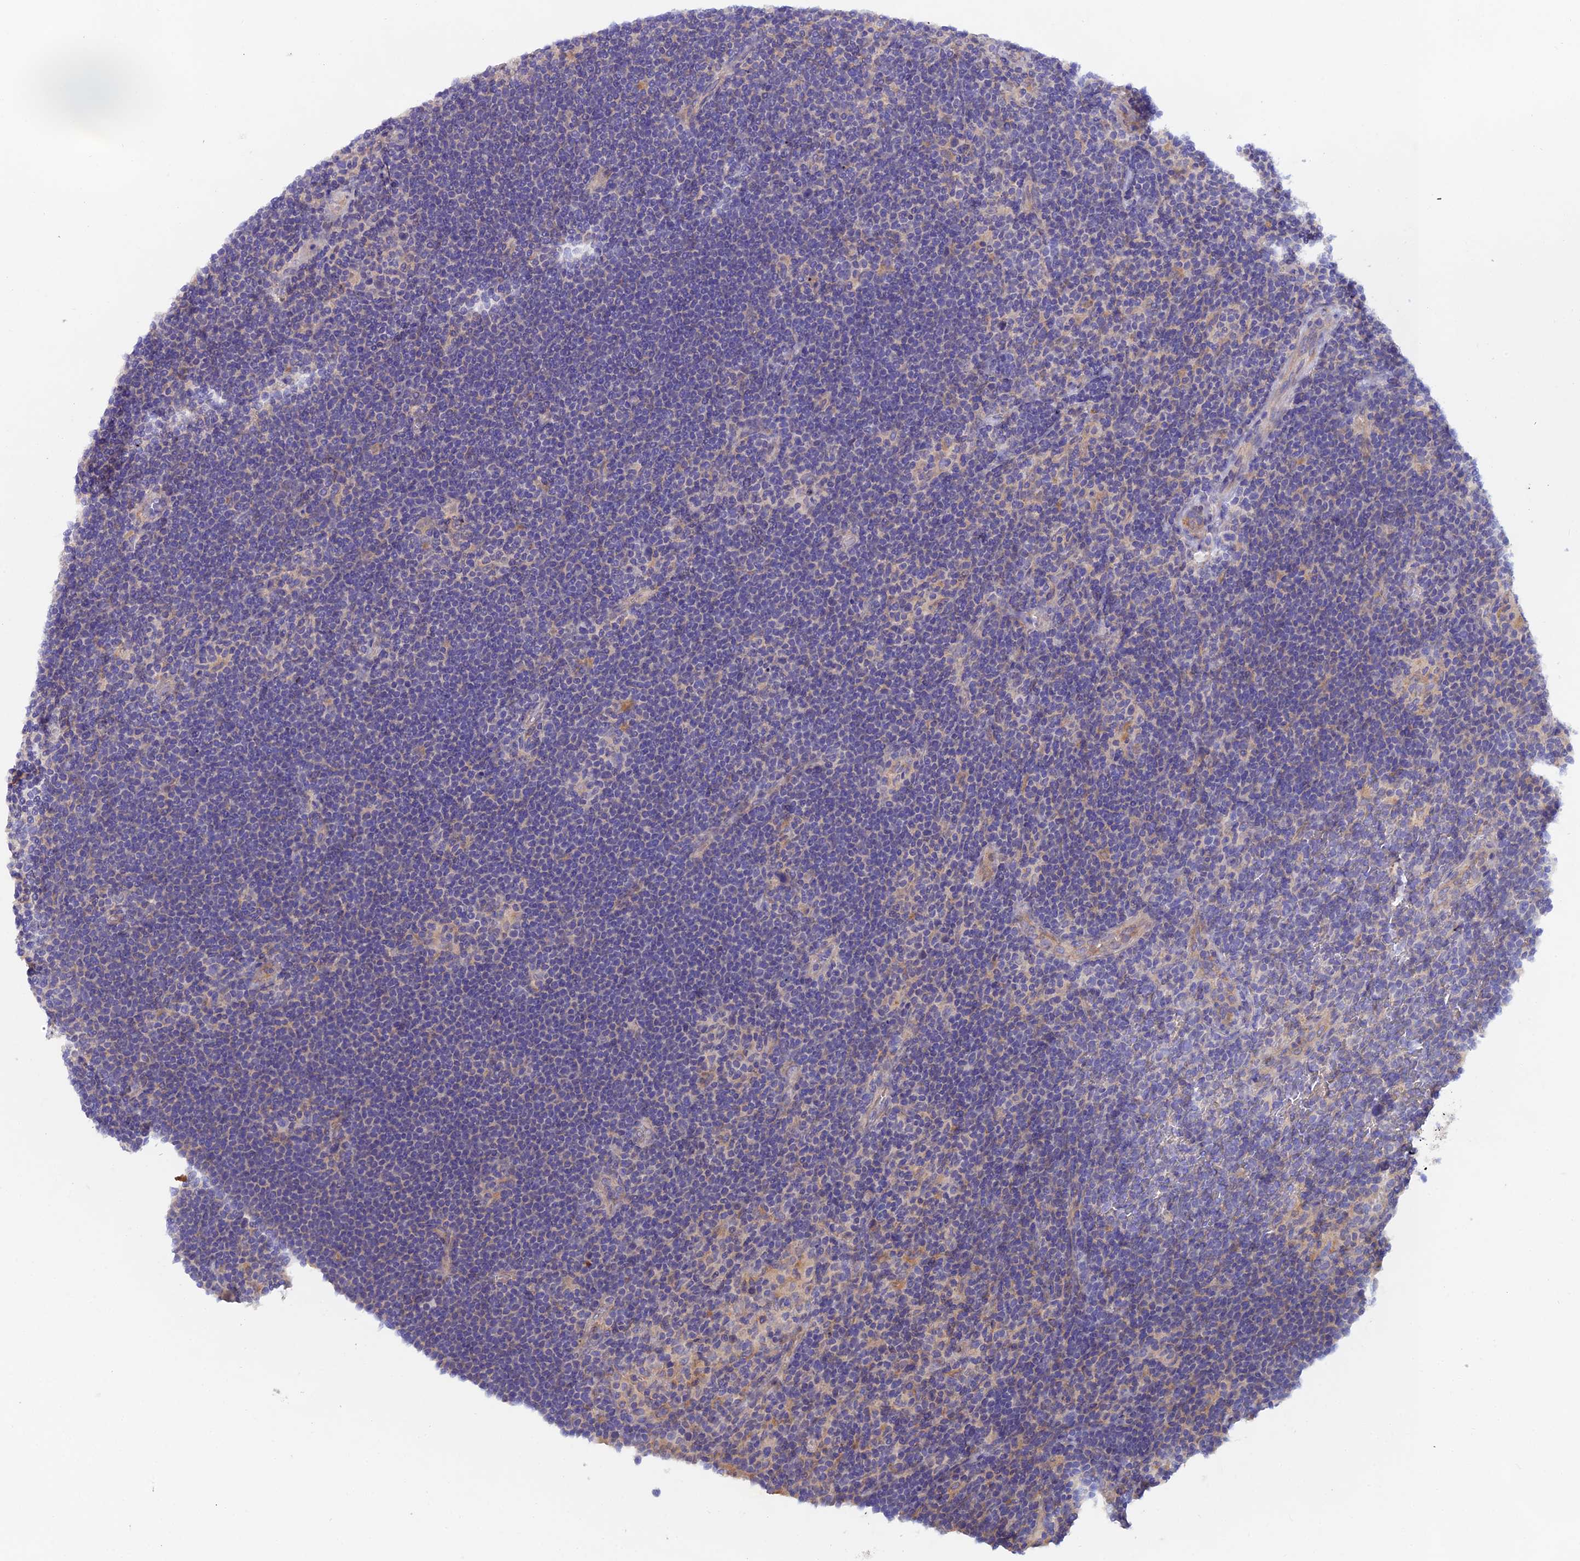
{"staining": {"intensity": "negative", "quantity": "none", "location": "none"}, "tissue": "lymphoma", "cell_type": "Tumor cells", "image_type": "cancer", "snomed": [{"axis": "morphology", "description": "Hodgkin's disease, NOS"}, {"axis": "topography", "description": "Lymph node"}], "caption": "This is an immunohistochemistry (IHC) micrograph of human Hodgkin's disease. There is no positivity in tumor cells.", "gene": "FZR1", "patient": {"sex": "female", "age": 57}}